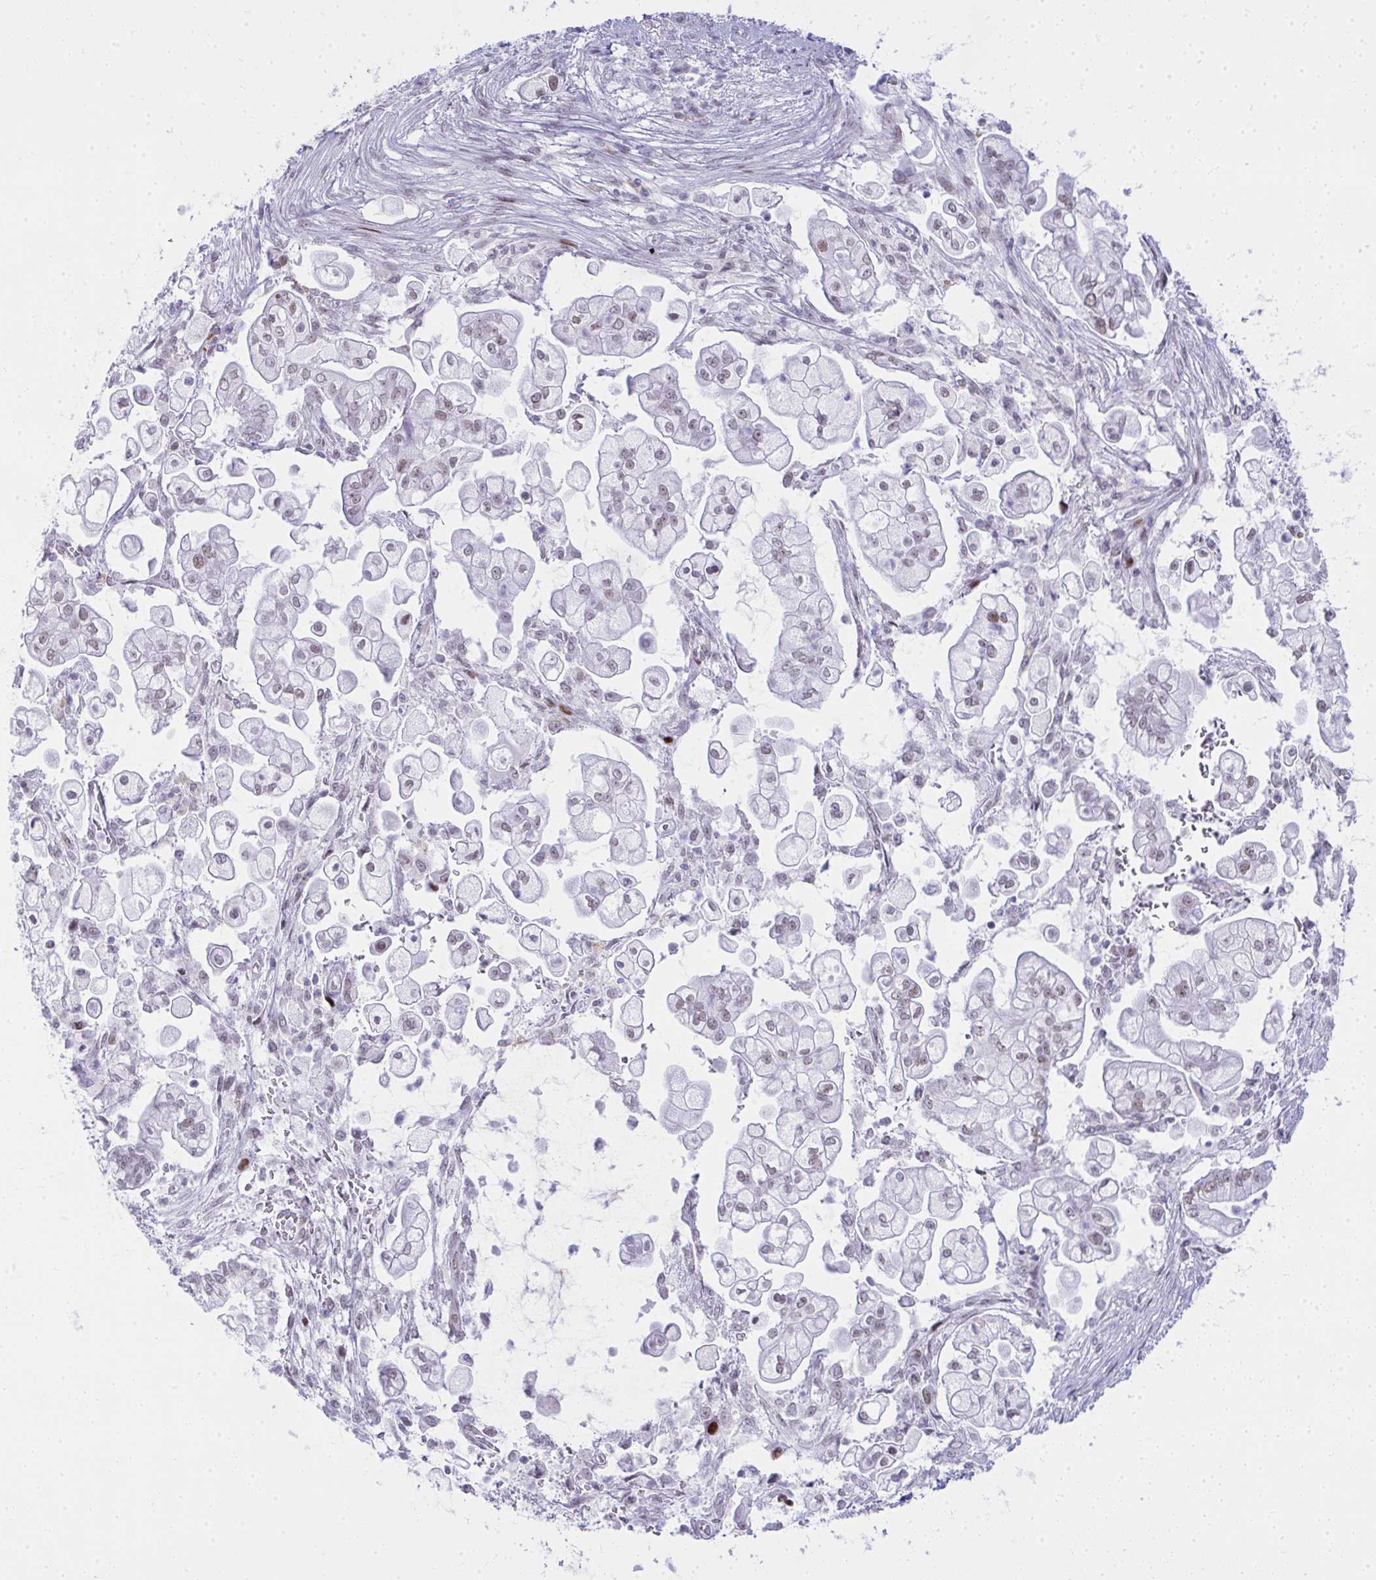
{"staining": {"intensity": "strong", "quantity": "<25%", "location": "nuclear"}, "tissue": "pancreatic cancer", "cell_type": "Tumor cells", "image_type": "cancer", "snomed": [{"axis": "morphology", "description": "Adenocarcinoma, NOS"}, {"axis": "topography", "description": "Pancreas"}], "caption": "This photomicrograph exhibits IHC staining of pancreatic cancer, with medium strong nuclear positivity in about <25% of tumor cells.", "gene": "GLDN", "patient": {"sex": "female", "age": 69}}